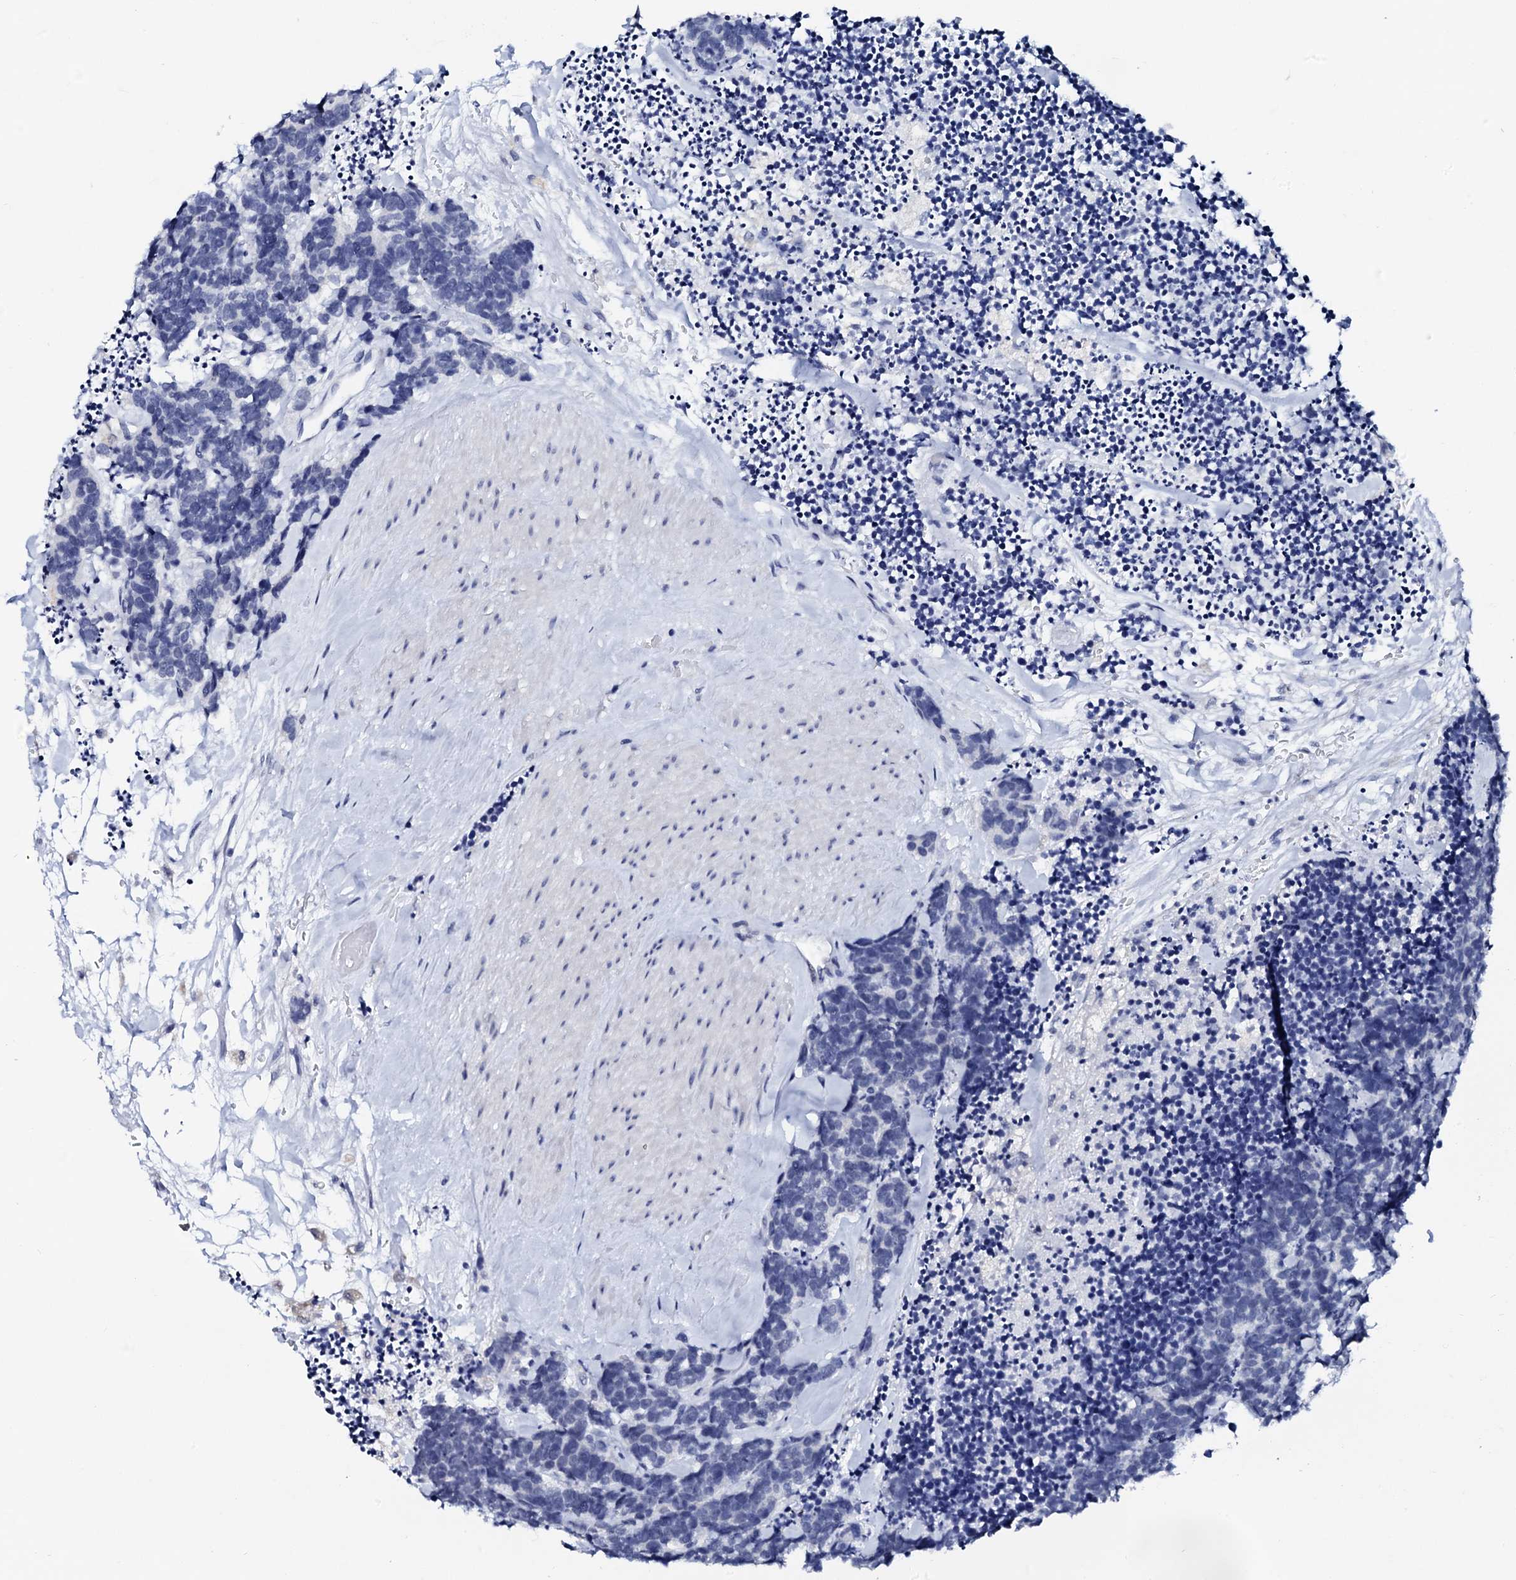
{"staining": {"intensity": "negative", "quantity": "none", "location": "none"}, "tissue": "carcinoid", "cell_type": "Tumor cells", "image_type": "cancer", "snomed": [{"axis": "morphology", "description": "Carcinoma, NOS"}, {"axis": "morphology", "description": "Carcinoid, malignant, NOS"}, {"axis": "topography", "description": "Urinary bladder"}], "caption": "High power microscopy histopathology image of an IHC photomicrograph of carcinoid, revealing no significant staining in tumor cells.", "gene": "SPATA19", "patient": {"sex": "male", "age": 57}}